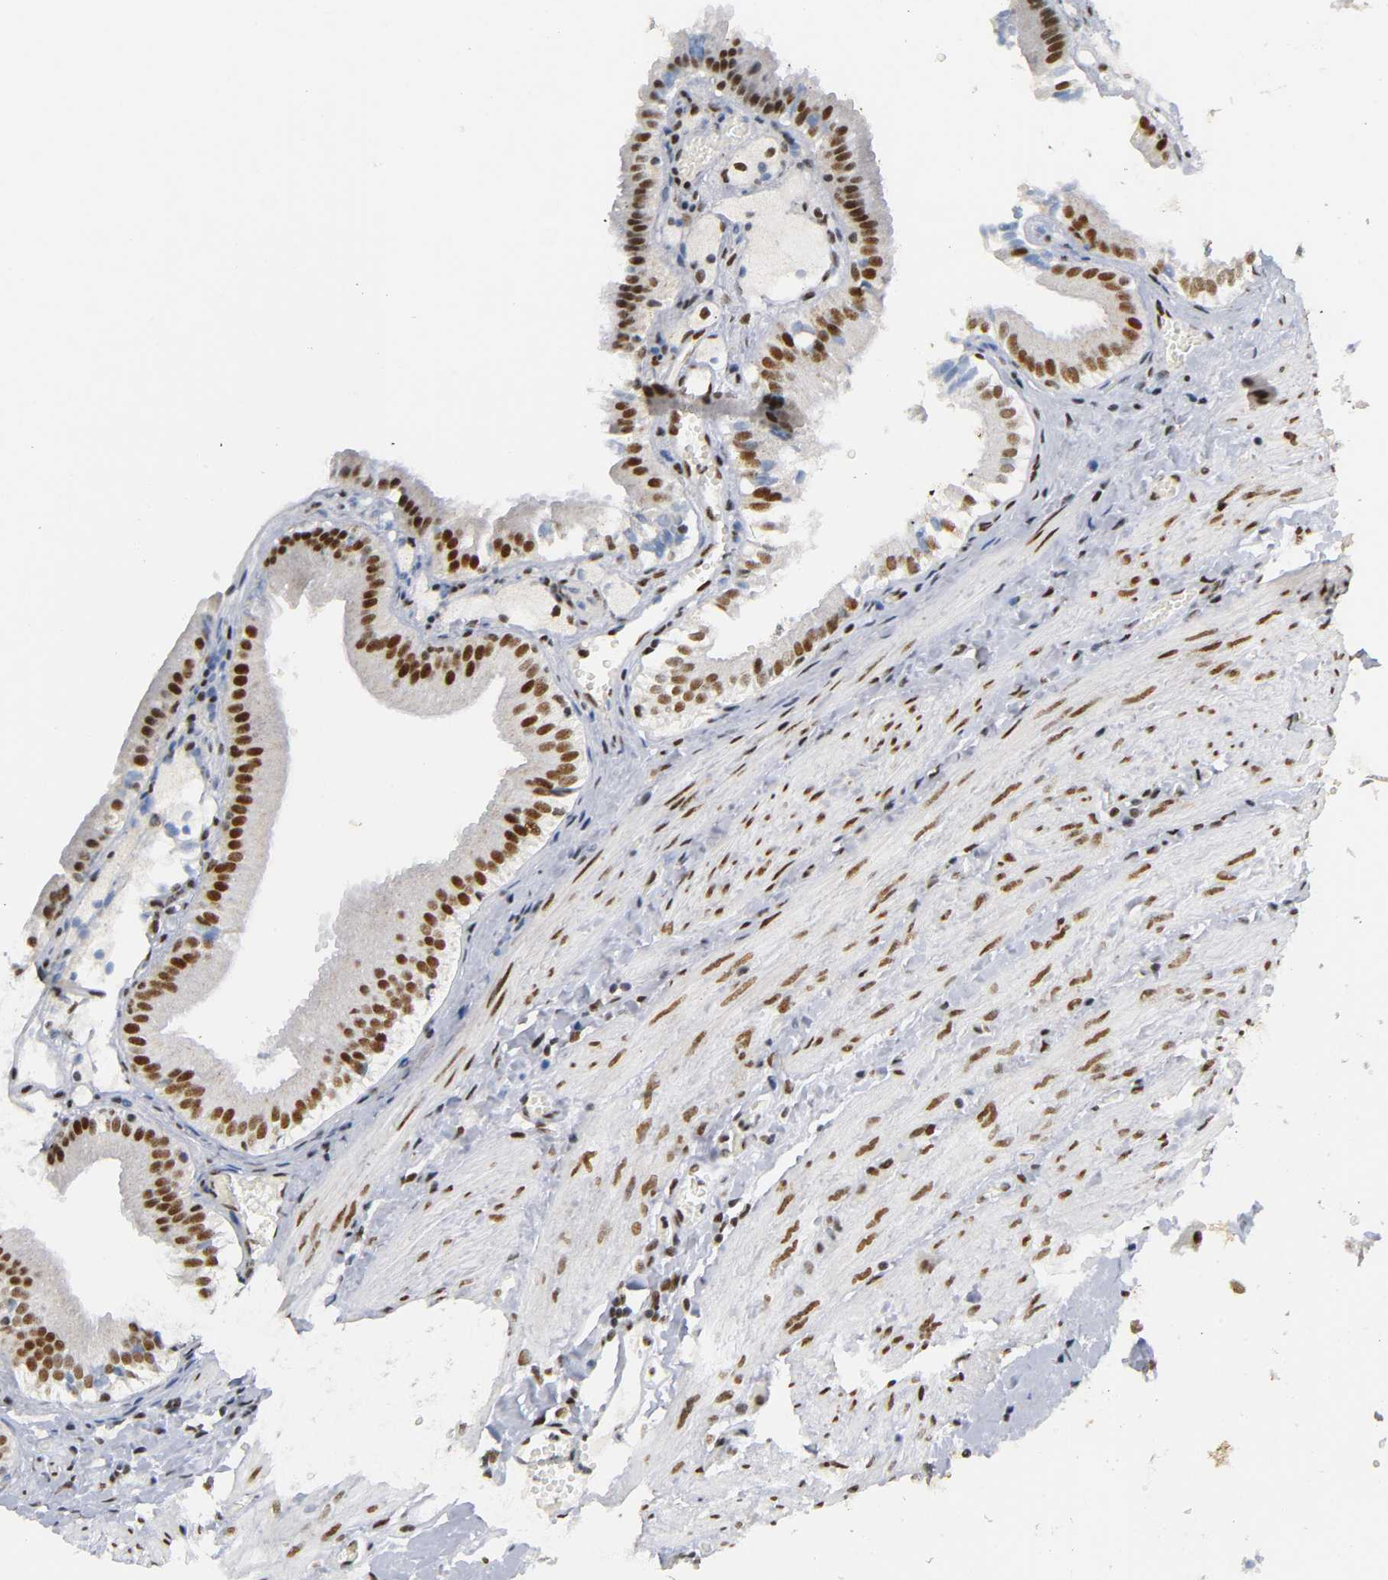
{"staining": {"intensity": "strong", "quantity": ">75%", "location": "nuclear"}, "tissue": "gallbladder", "cell_type": "Glandular cells", "image_type": "normal", "snomed": [{"axis": "morphology", "description": "Normal tissue, NOS"}, {"axis": "topography", "description": "Gallbladder"}], "caption": "The photomicrograph reveals staining of benign gallbladder, revealing strong nuclear protein expression (brown color) within glandular cells. (brown staining indicates protein expression, while blue staining denotes nuclei).", "gene": "CREBBP", "patient": {"sex": "female", "age": 24}}